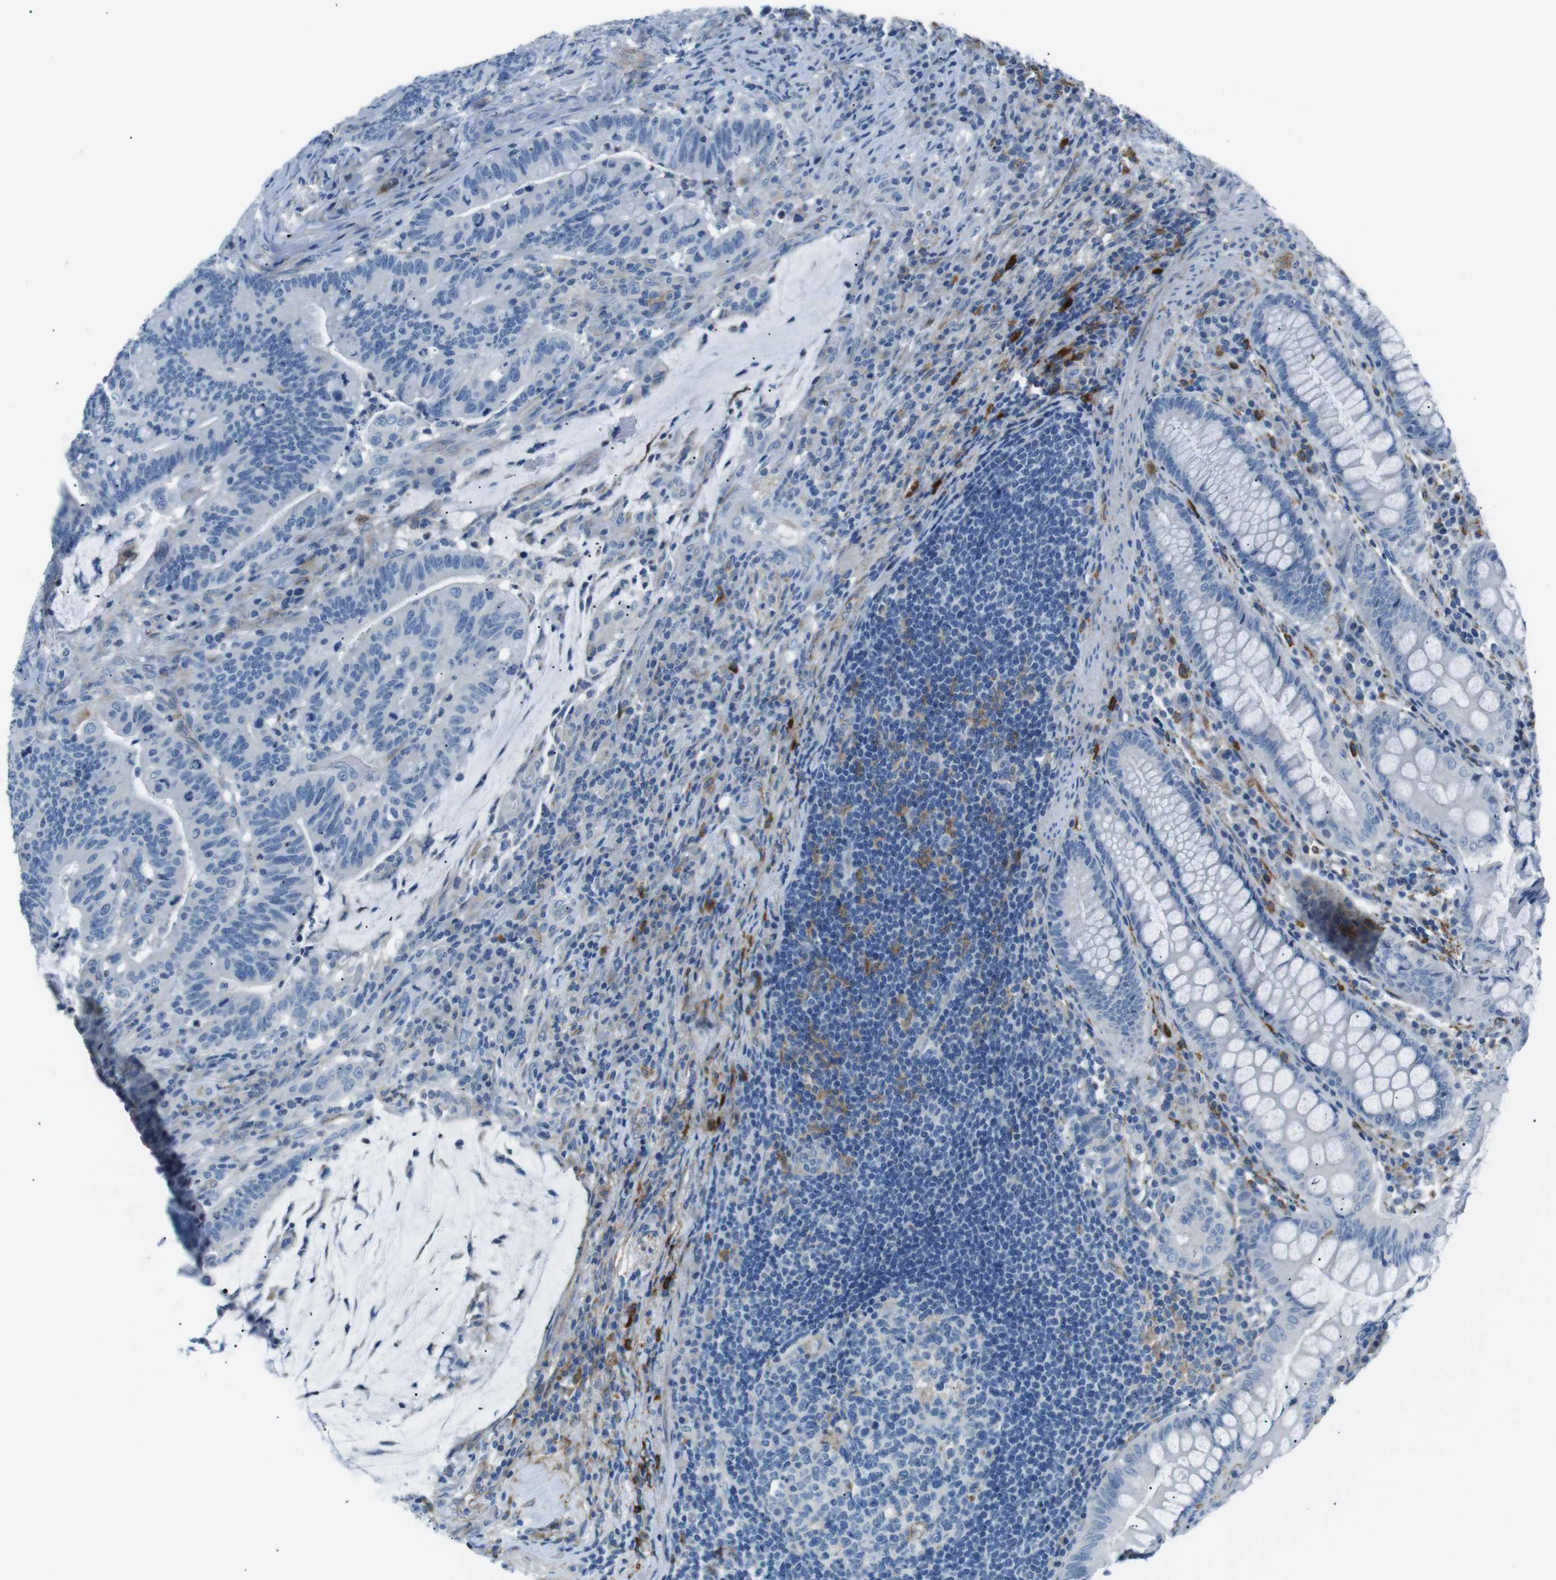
{"staining": {"intensity": "negative", "quantity": "none", "location": "none"}, "tissue": "colorectal cancer", "cell_type": "Tumor cells", "image_type": "cancer", "snomed": [{"axis": "morphology", "description": "Normal tissue, NOS"}, {"axis": "morphology", "description": "Adenocarcinoma, NOS"}, {"axis": "topography", "description": "Colon"}], "caption": "There is no significant positivity in tumor cells of adenocarcinoma (colorectal).", "gene": "CSF2RA", "patient": {"sex": "female", "age": 66}}